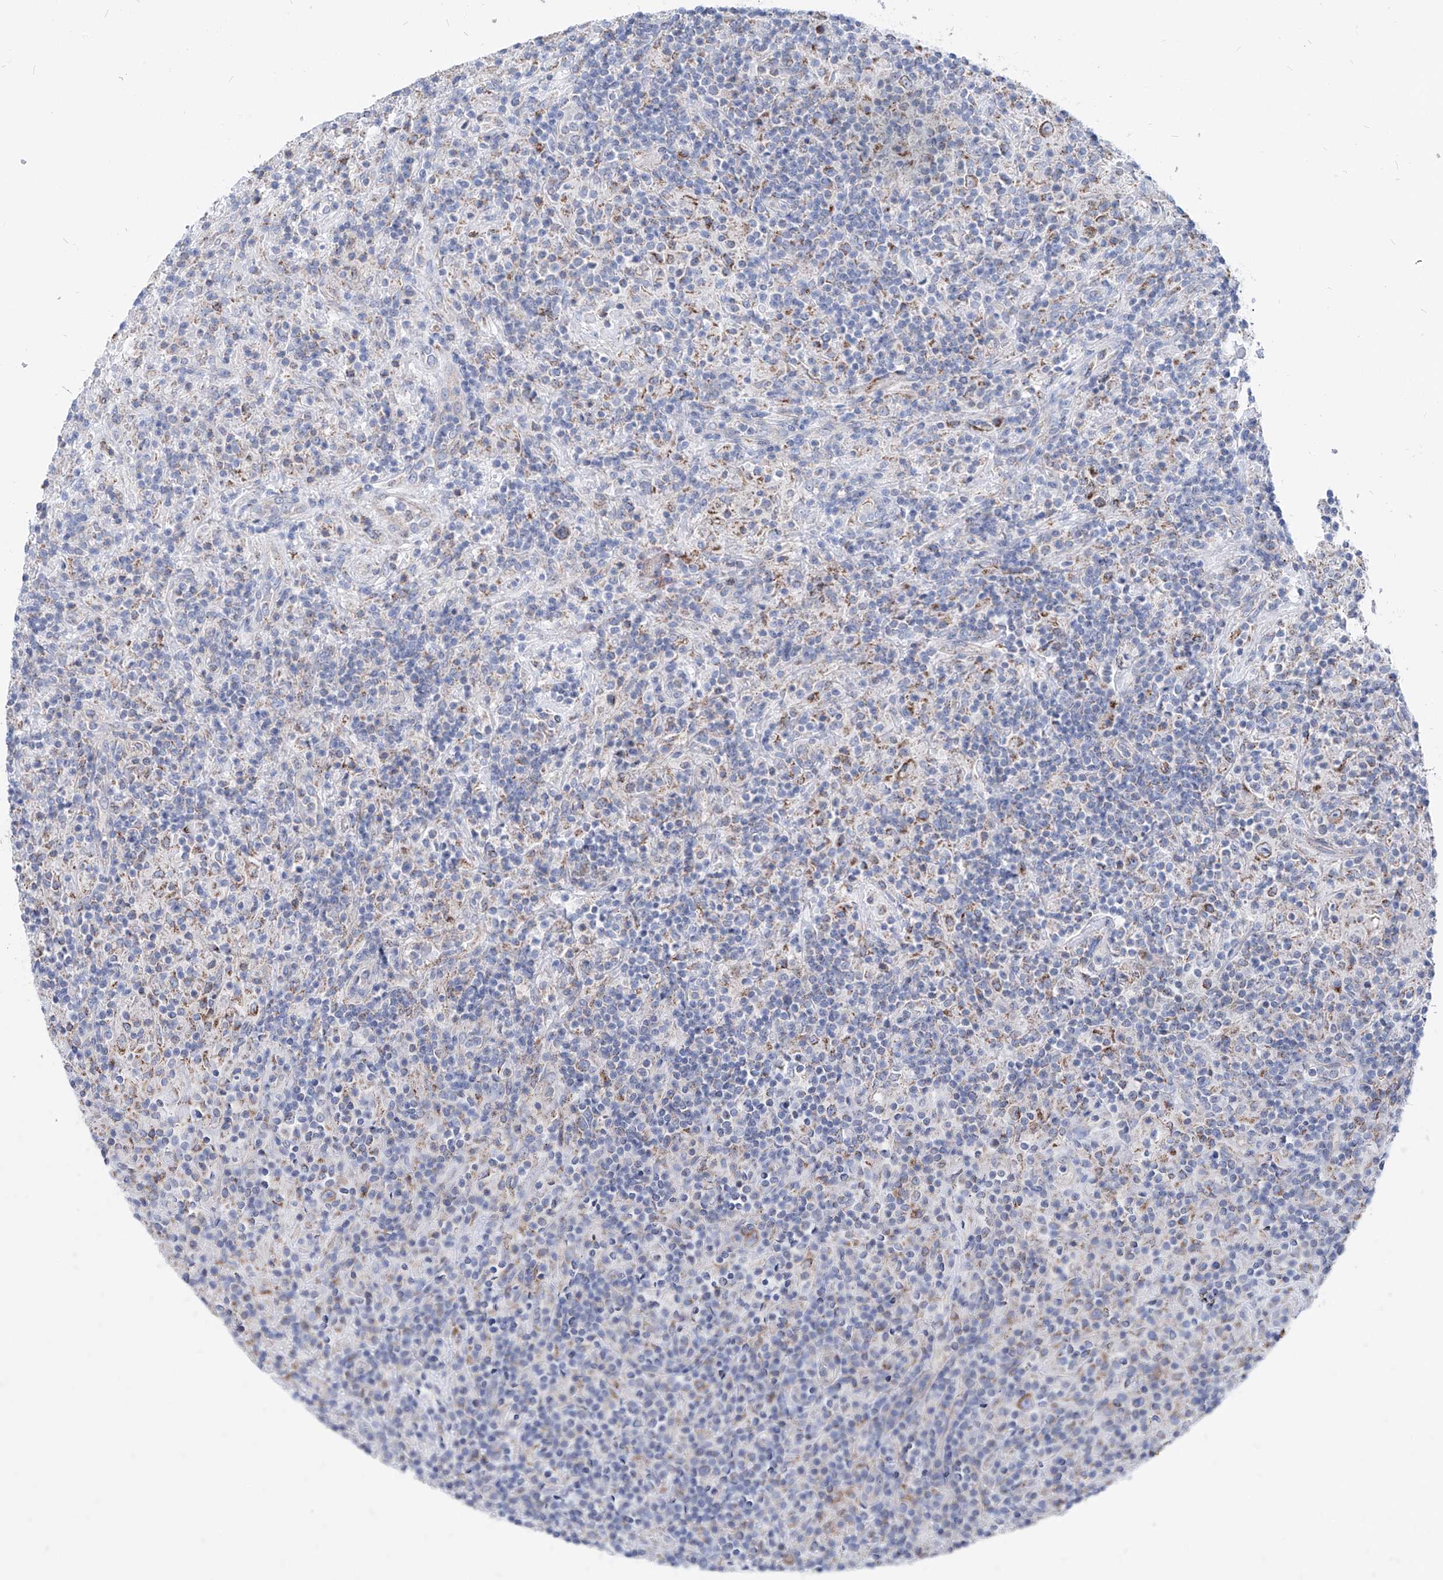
{"staining": {"intensity": "moderate", "quantity": ">75%", "location": "cytoplasmic/membranous"}, "tissue": "lymphoma", "cell_type": "Tumor cells", "image_type": "cancer", "snomed": [{"axis": "morphology", "description": "Hodgkin's disease, NOS"}, {"axis": "topography", "description": "Lymph node"}], "caption": "A micrograph of Hodgkin's disease stained for a protein displays moderate cytoplasmic/membranous brown staining in tumor cells.", "gene": "AGPS", "patient": {"sex": "male", "age": 70}}